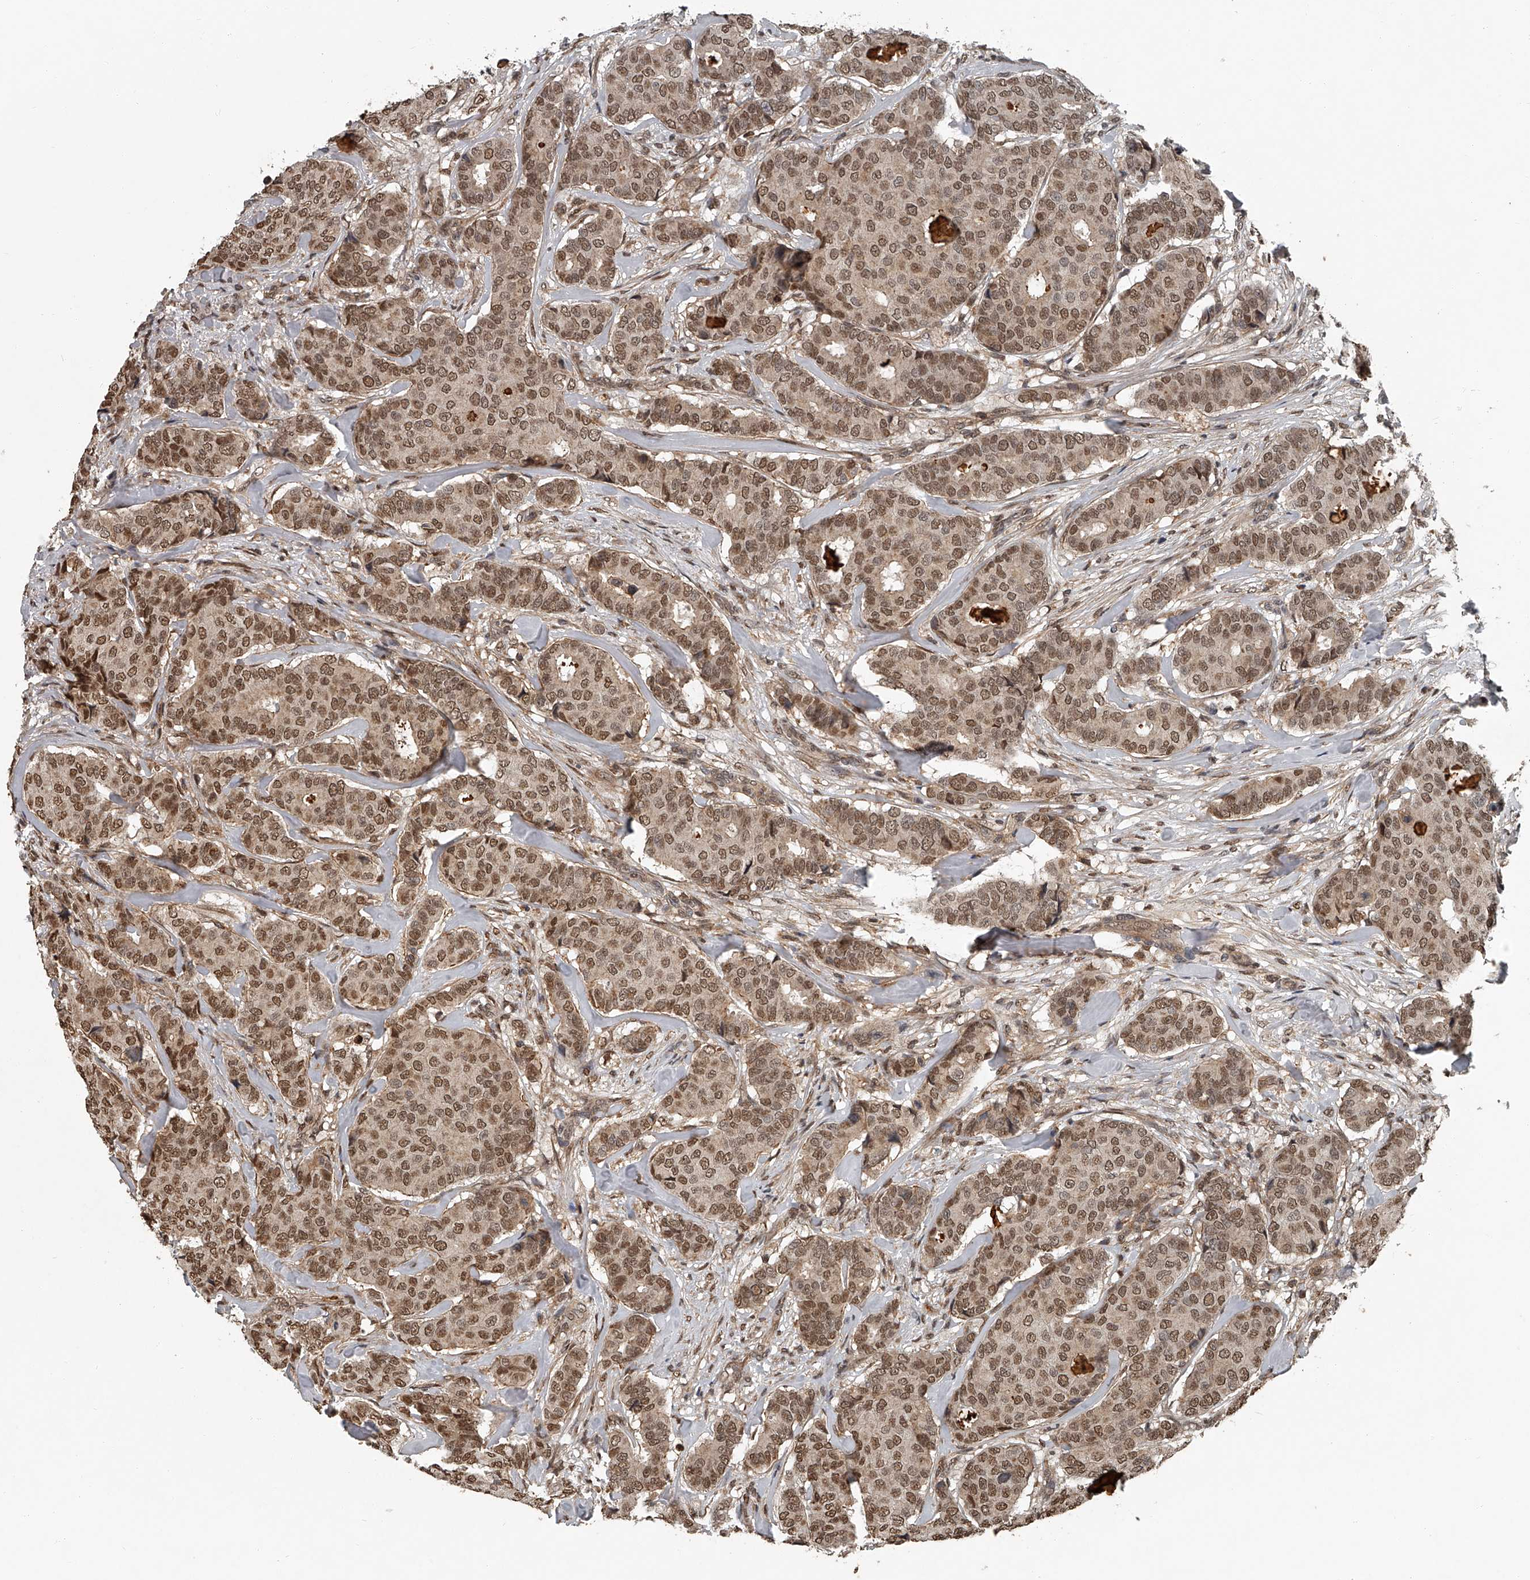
{"staining": {"intensity": "moderate", "quantity": ">75%", "location": "nuclear"}, "tissue": "breast cancer", "cell_type": "Tumor cells", "image_type": "cancer", "snomed": [{"axis": "morphology", "description": "Duct carcinoma"}, {"axis": "topography", "description": "Breast"}], "caption": "Moderate nuclear protein expression is present in approximately >75% of tumor cells in infiltrating ductal carcinoma (breast).", "gene": "PLEKHG1", "patient": {"sex": "female", "age": 75}}